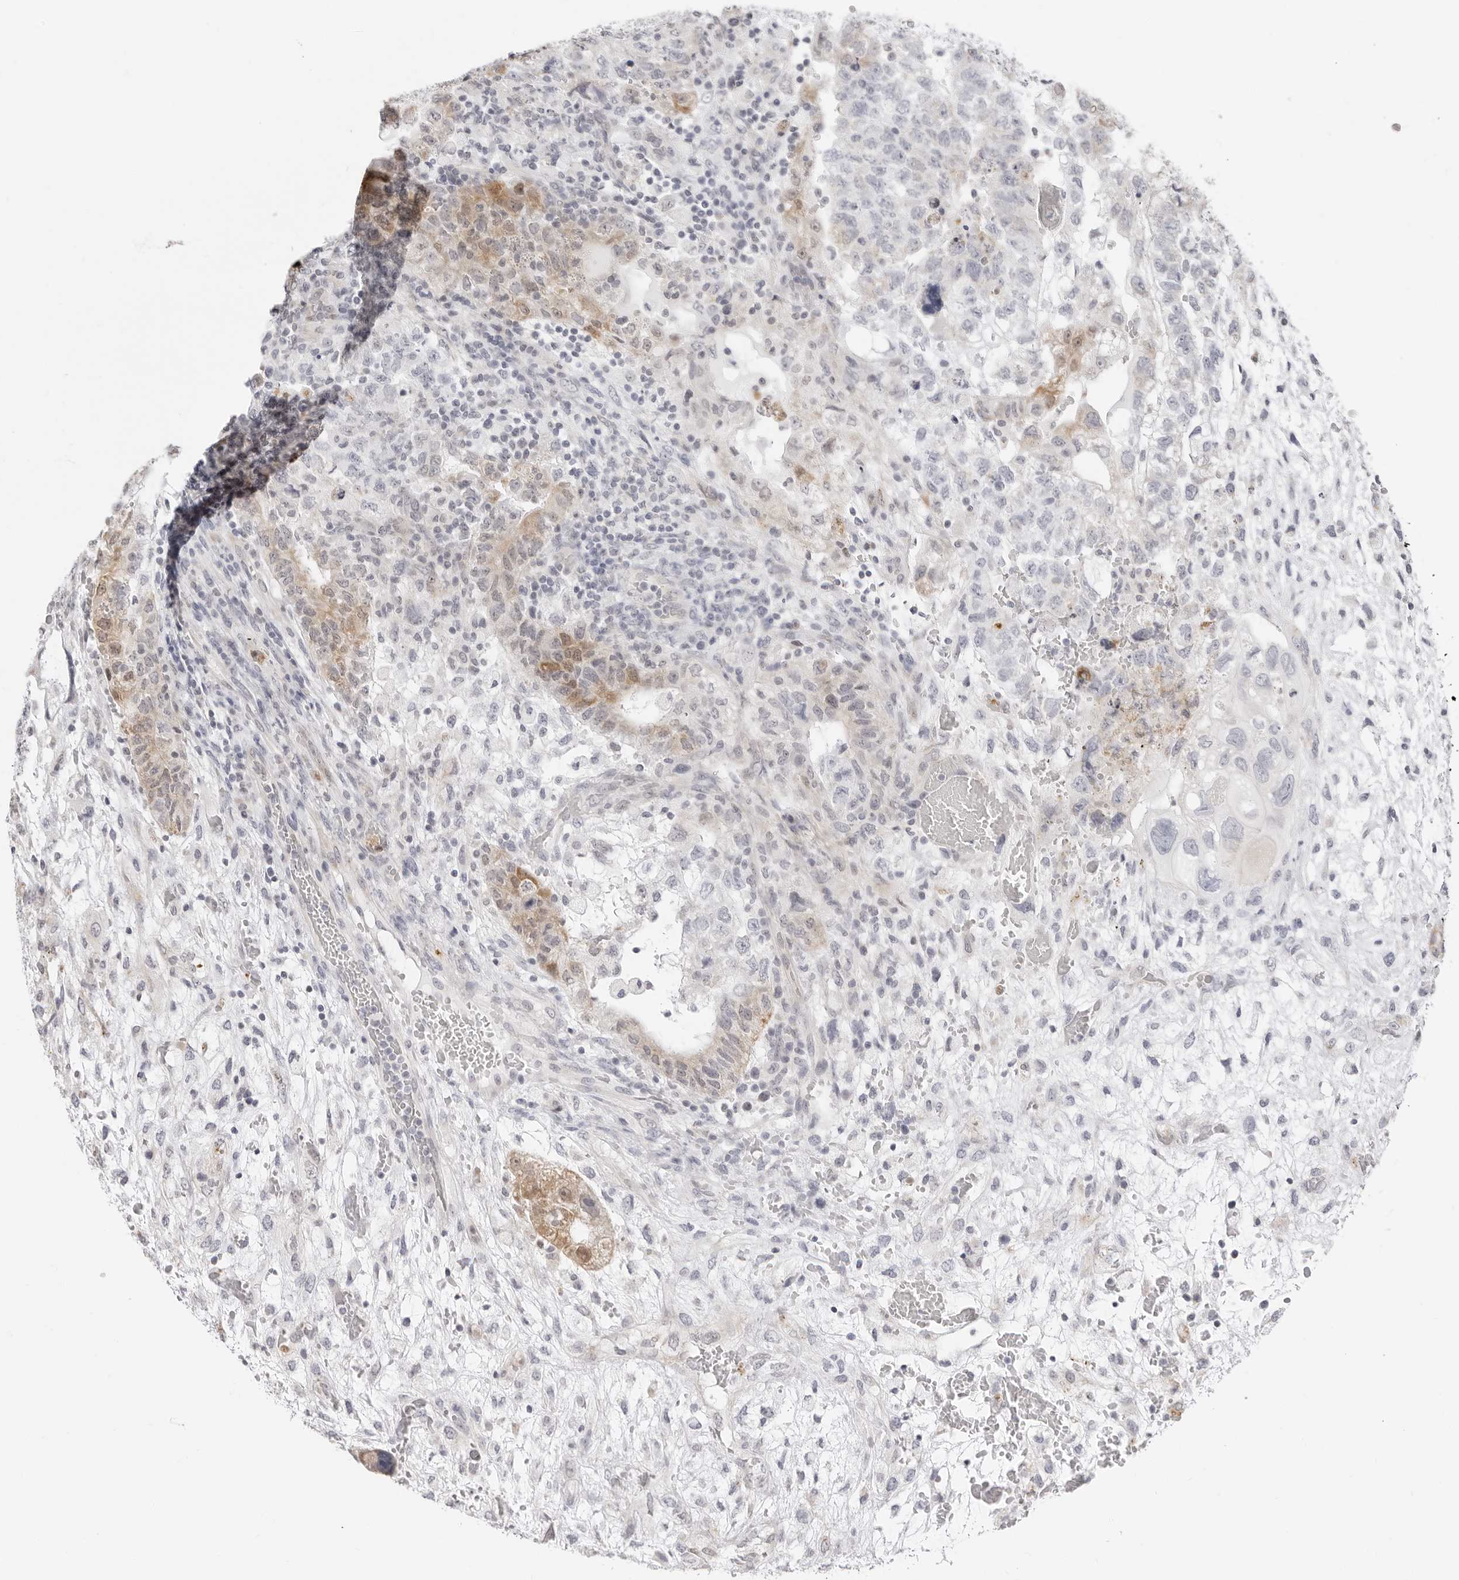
{"staining": {"intensity": "moderate", "quantity": "<25%", "location": "cytoplasmic/membranous"}, "tissue": "testis cancer", "cell_type": "Tumor cells", "image_type": "cancer", "snomed": [{"axis": "morphology", "description": "Carcinoma, Embryonal, NOS"}, {"axis": "topography", "description": "Testis"}], "caption": "Approximately <25% of tumor cells in human testis embryonal carcinoma exhibit moderate cytoplasmic/membranous protein expression as visualized by brown immunohistochemical staining.", "gene": "FDPS", "patient": {"sex": "male", "age": 36}}